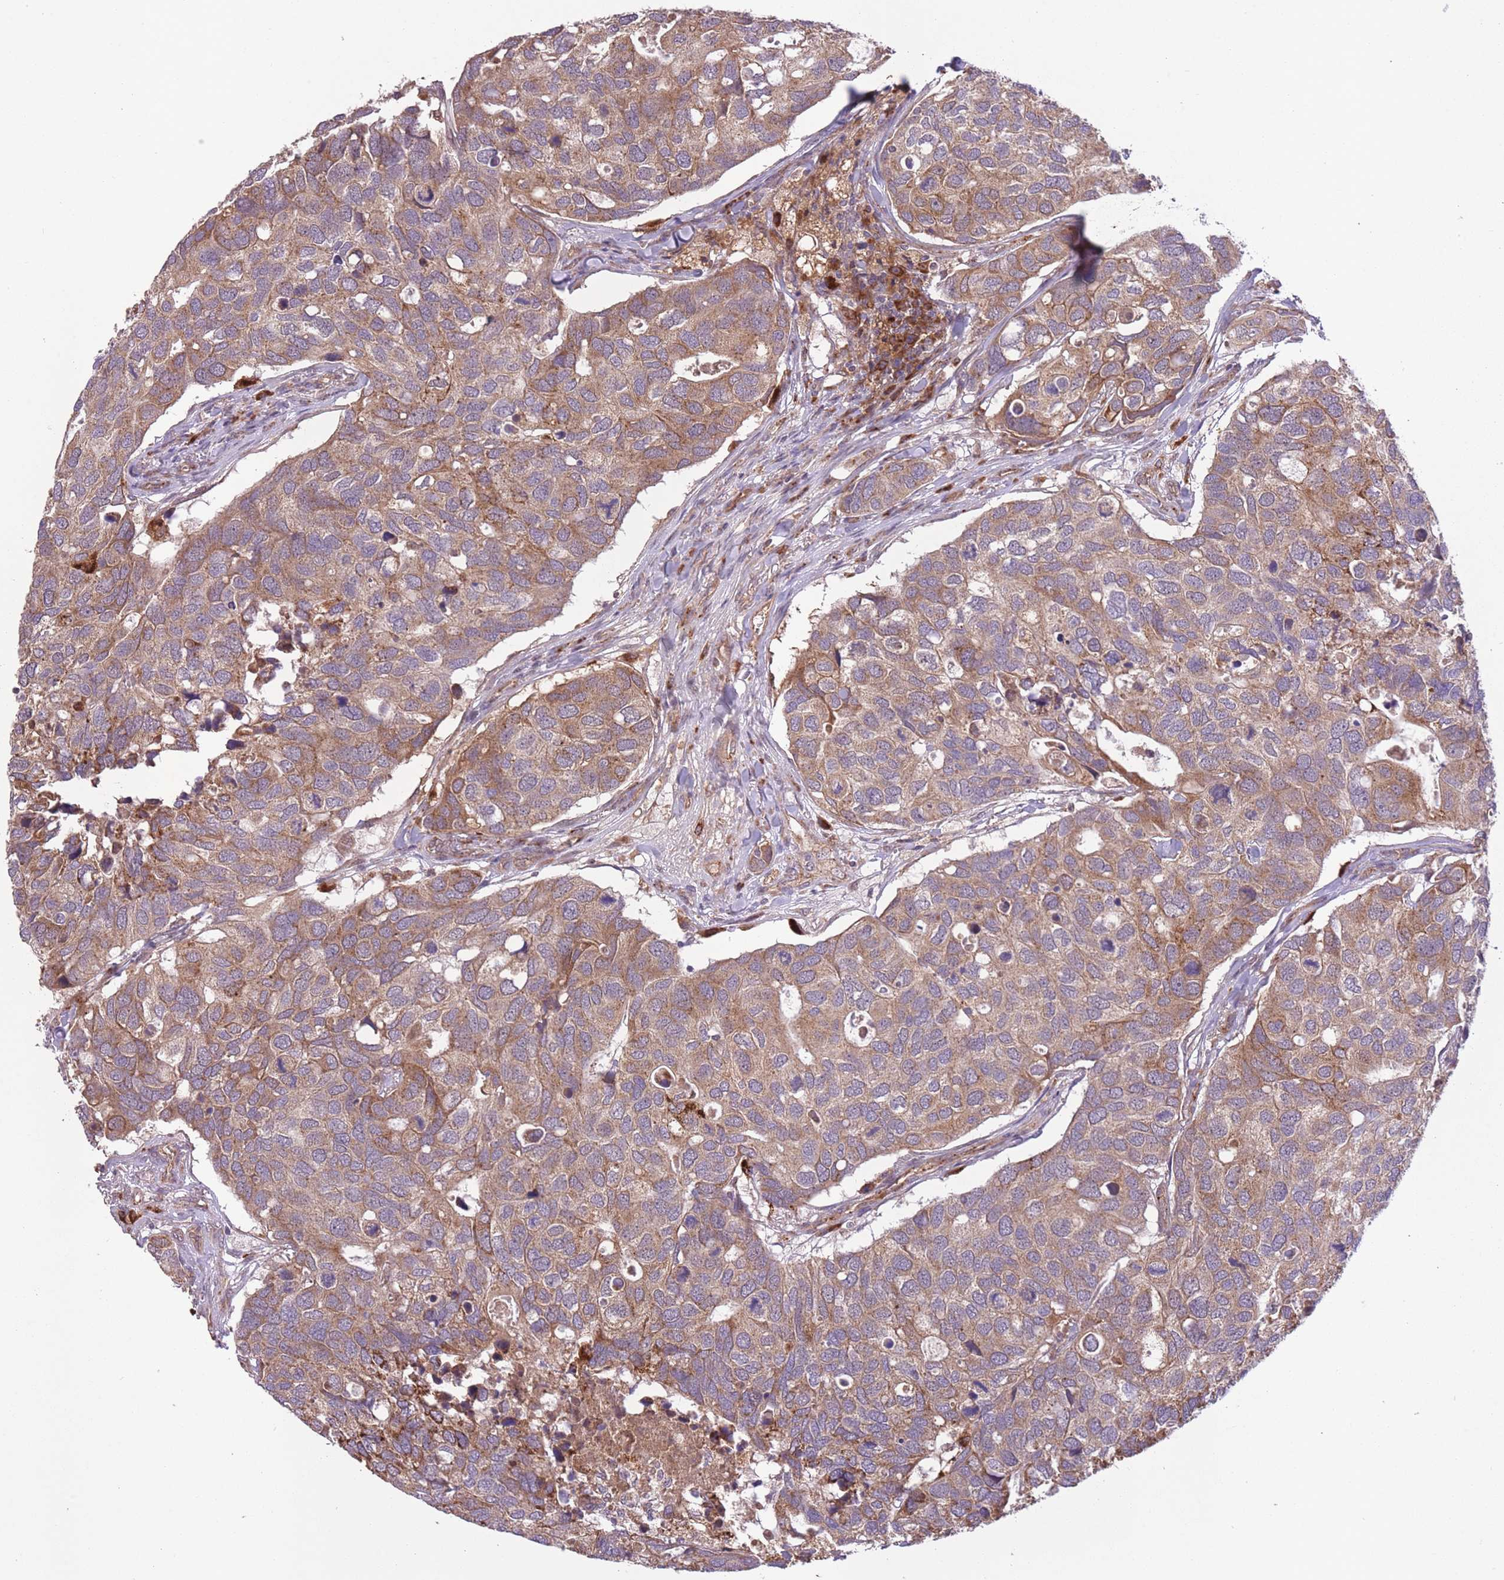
{"staining": {"intensity": "moderate", "quantity": ">75%", "location": "cytoplasmic/membranous"}, "tissue": "breast cancer", "cell_type": "Tumor cells", "image_type": "cancer", "snomed": [{"axis": "morphology", "description": "Duct carcinoma"}, {"axis": "topography", "description": "Breast"}], "caption": "Brown immunohistochemical staining in human intraductal carcinoma (breast) exhibits moderate cytoplasmic/membranous expression in approximately >75% of tumor cells.", "gene": "POLR3F", "patient": {"sex": "female", "age": 83}}